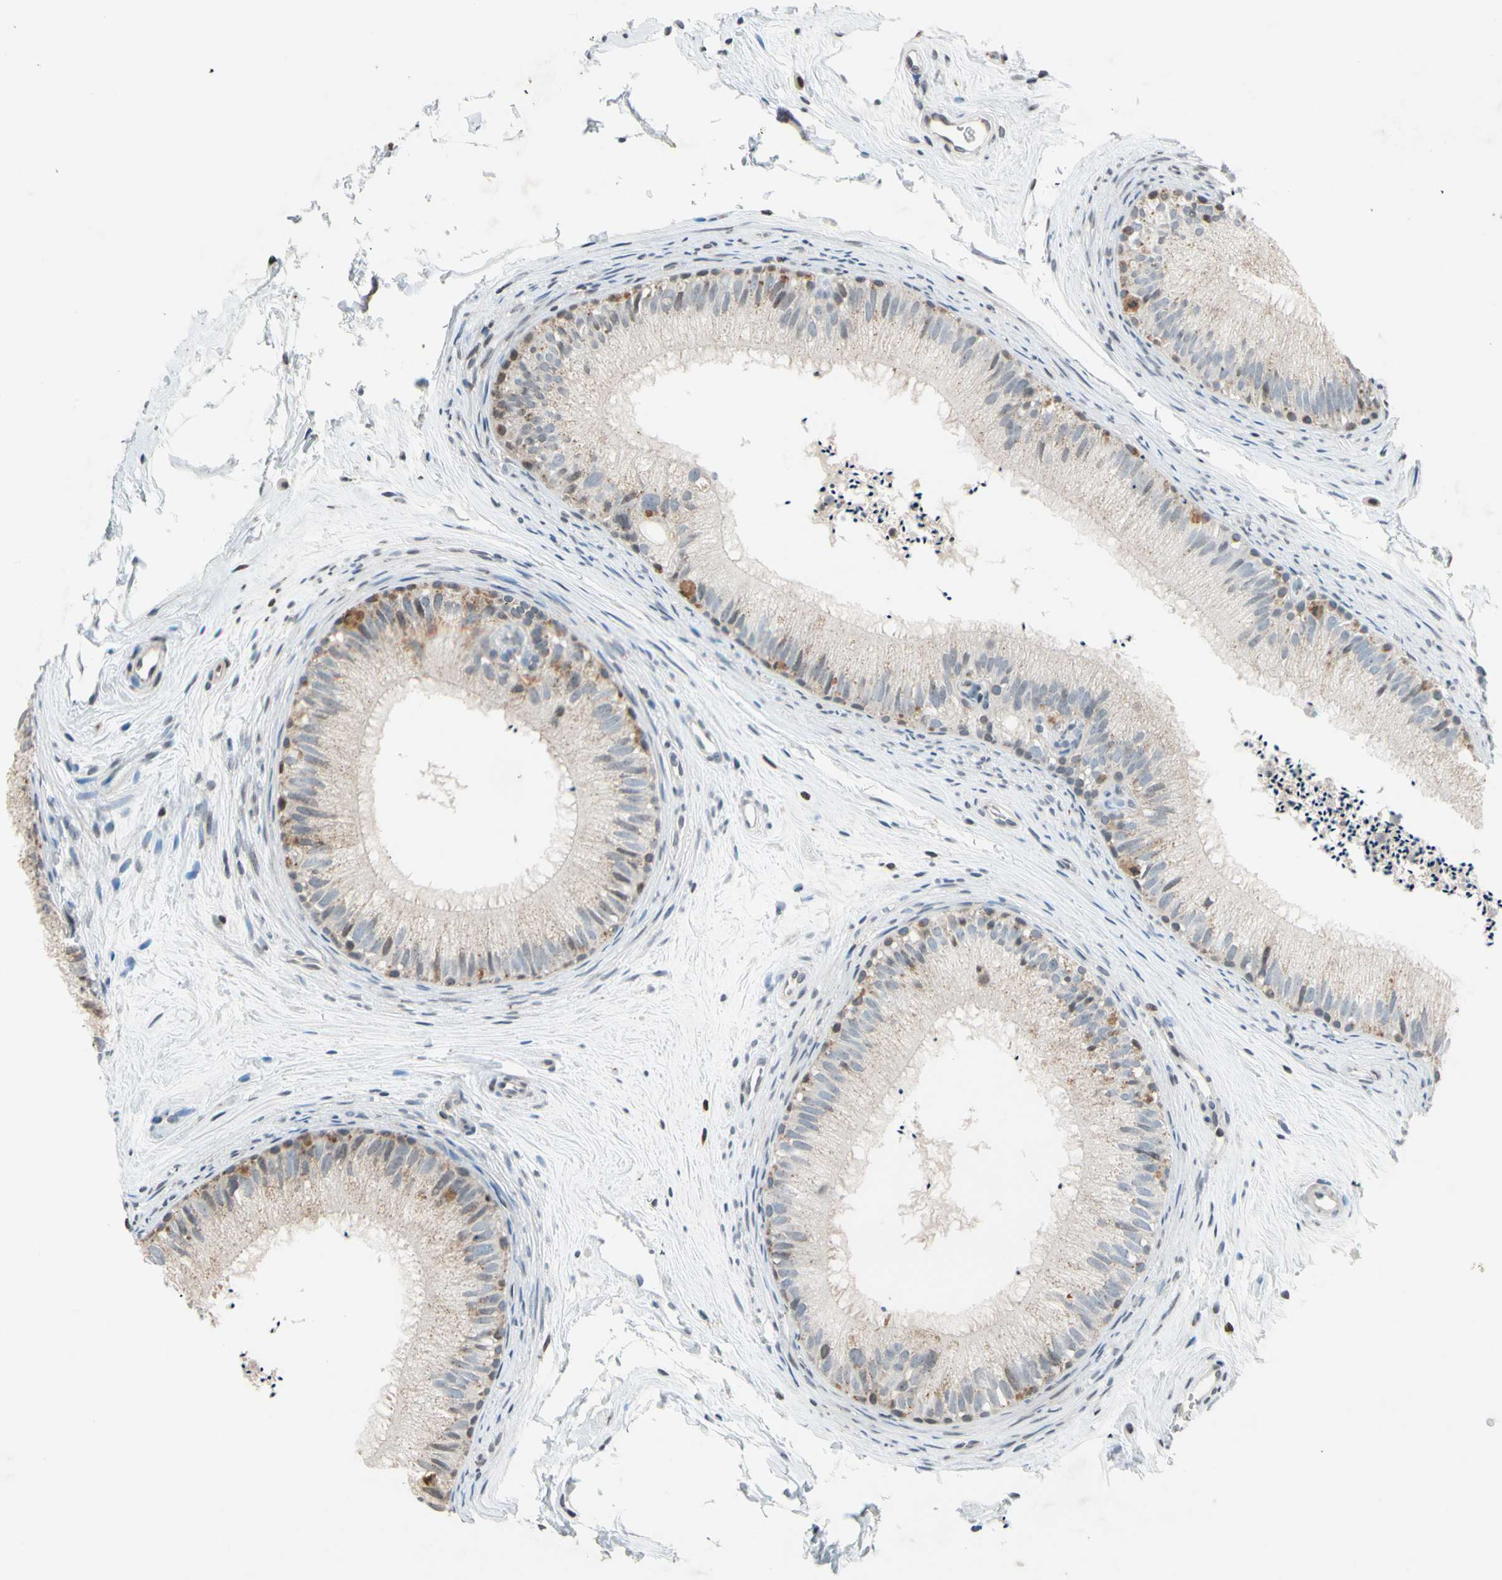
{"staining": {"intensity": "weak", "quantity": ">75%", "location": "cytoplasmic/membranous"}, "tissue": "epididymis", "cell_type": "Glandular cells", "image_type": "normal", "snomed": [{"axis": "morphology", "description": "Normal tissue, NOS"}, {"axis": "topography", "description": "Epididymis"}], "caption": "IHC of normal epididymis demonstrates low levels of weak cytoplasmic/membranous positivity in about >75% of glandular cells. (DAB (3,3'-diaminobenzidine) IHC with brightfield microscopy, high magnification).", "gene": "CLDN11", "patient": {"sex": "male", "age": 56}}